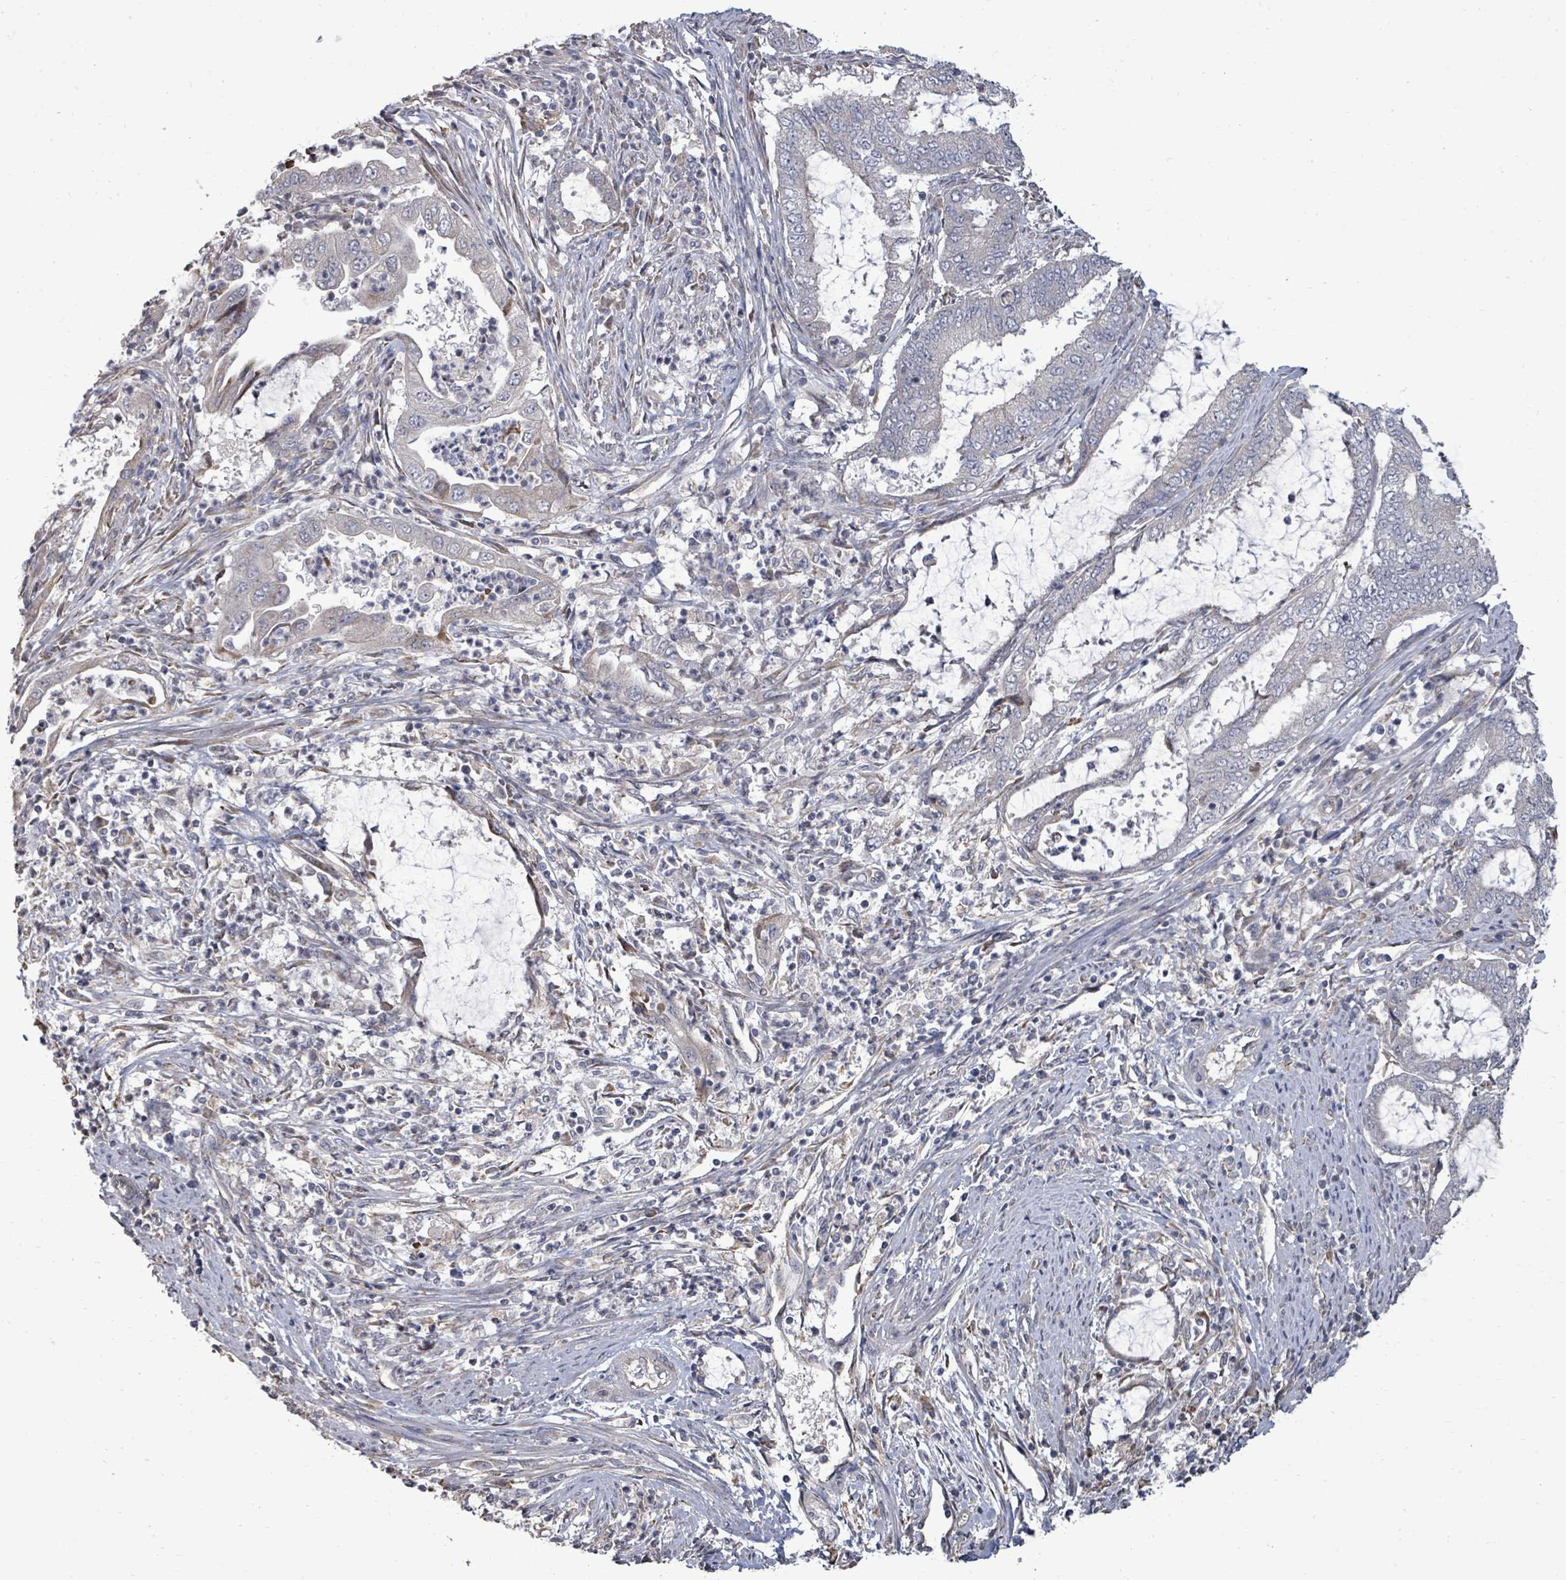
{"staining": {"intensity": "negative", "quantity": "none", "location": "none"}, "tissue": "endometrial cancer", "cell_type": "Tumor cells", "image_type": "cancer", "snomed": [{"axis": "morphology", "description": "Adenocarcinoma, NOS"}, {"axis": "topography", "description": "Endometrium"}], "caption": "Immunohistochemistry (IHC) image of human endometrial cancer stained for a protein (brown), which shows no positivity in tumor cells.", "gene": "POMGNT2", "patient": {"sex": "female", "age": 51}}